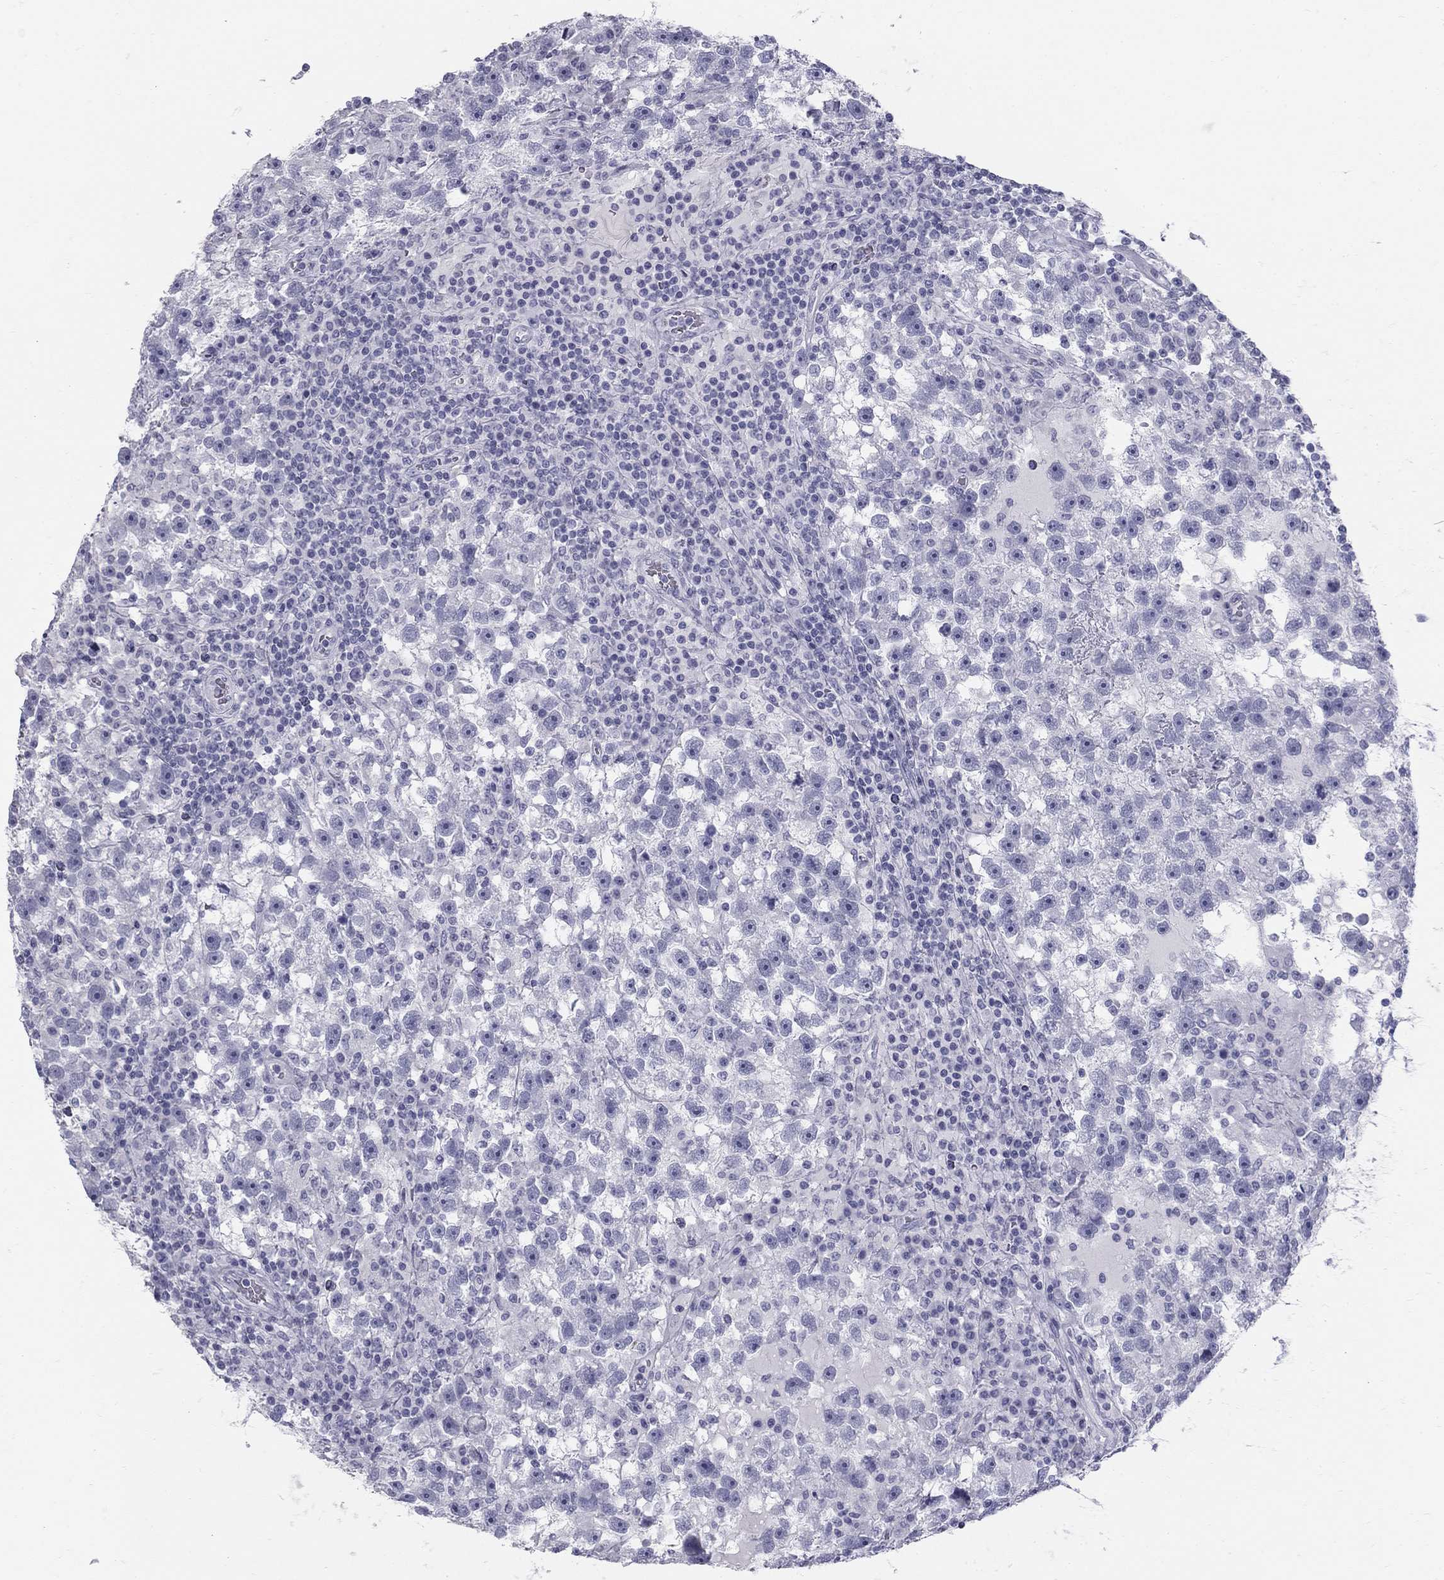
{"staining": {"intensity": "negative", "quantity": "none", "location": "none"}, "tissue": "testis cancer", "cell_type": "Tumor cells", "image_type": "cancer", "snomed": [{"axis": "morphology", "description": "Seminoma, NOS"}, {"axis": "topography", "description": "Testis"}], "caption": "Human testis cancer stained for a protein using IHC displays no expression in tumor cells.", "gene": "SULT2B1", "patient": {"sex": "male", "age": 47}}